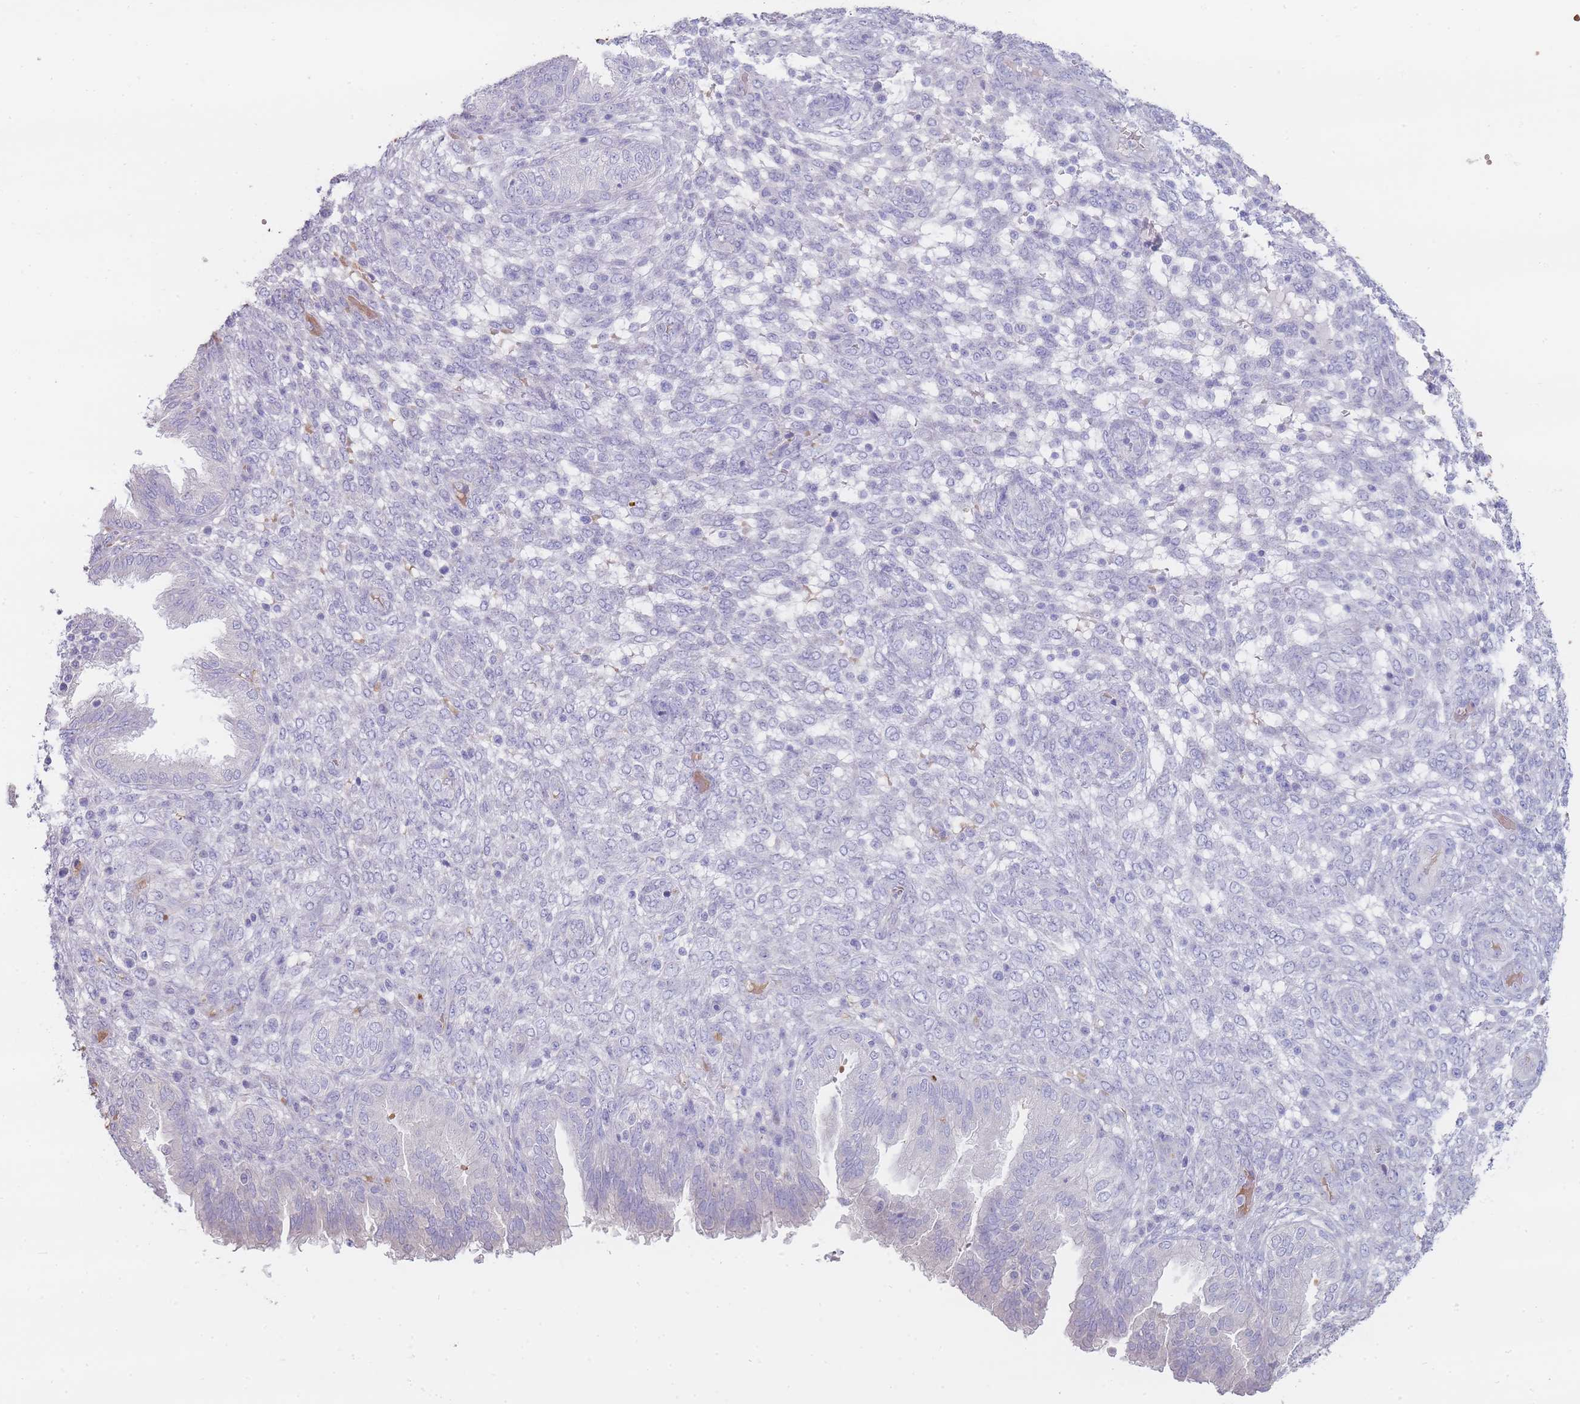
{"staining": {"intensity": "negative", "quantity": "none", "location": "none"}, "tissue": "endometrium", "cell_type": "Cells in endometrial stroma", "image_type": "normal", "snomed": [{"axis": "morphology", "description": "Normal tissue, NOS"}, {"axis": "topography", "description": "Endometrium"}], "caption": "Image shows no significant protein expression in cells in endometrial stroma of unremarkable endometrium.", "gene": "ENSG00000284931", "patient": {"sex": "female", "age": 33}}